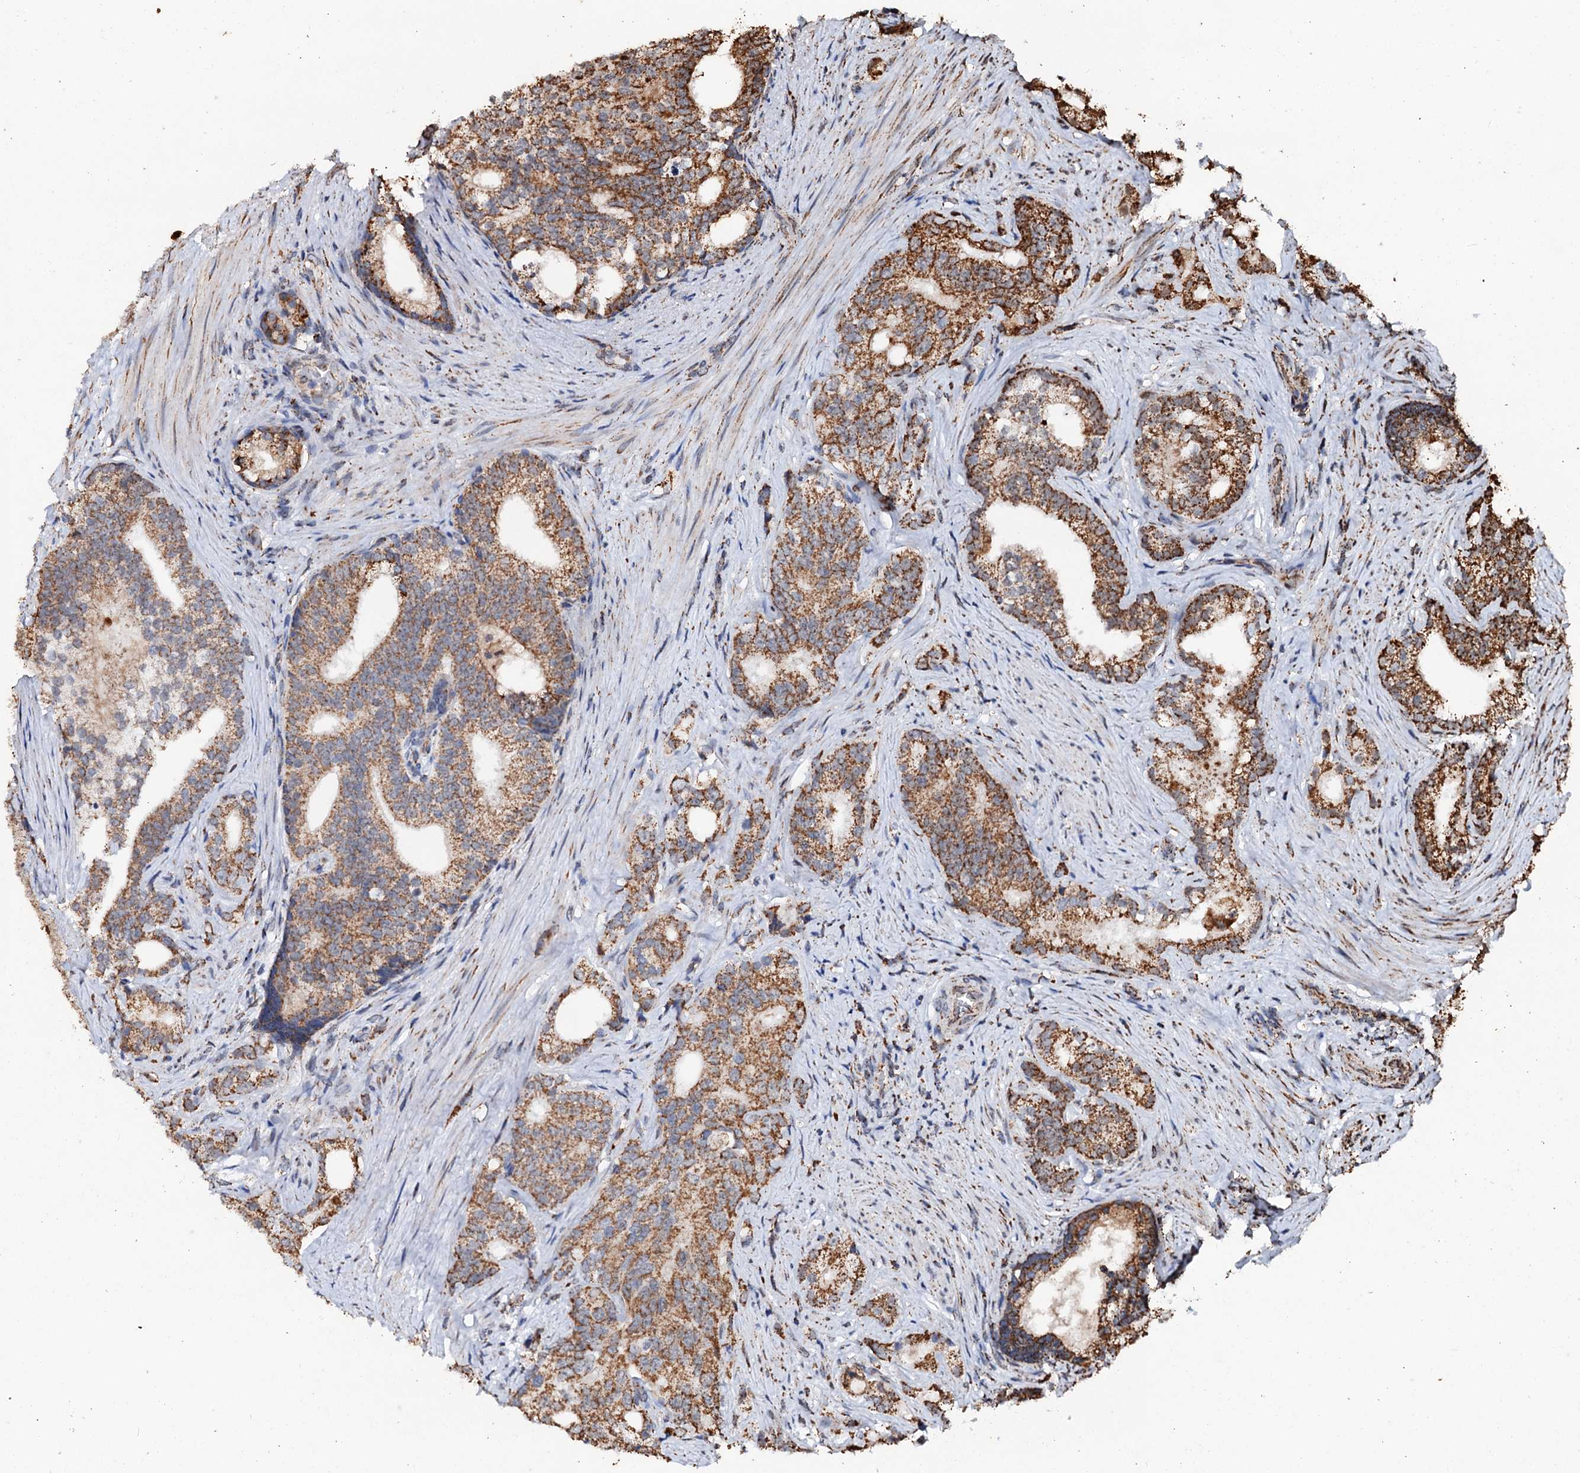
{"staining": {"intensity": "moderate", "quantity": ">75%", "location": "cytoplasmic/membranous"}, "tissue": "prostate cancer", "cell_type": "Tumor cells", "image_type": "cancer", "snomed": [{"axis": "morphology", "description": "Adenocarcinoma, Low grade"}, {"axis": "topography", "description": "Prostate"}], "caption": "The photomicrograph reveals immunohistochemical staining of prostate cancer. There is moderate cytoplasmic/membranous staining is present in about >75% of tumor cells.", "gene": "SECISBP2L", "patient": {"sex": "male", "age": 71}}